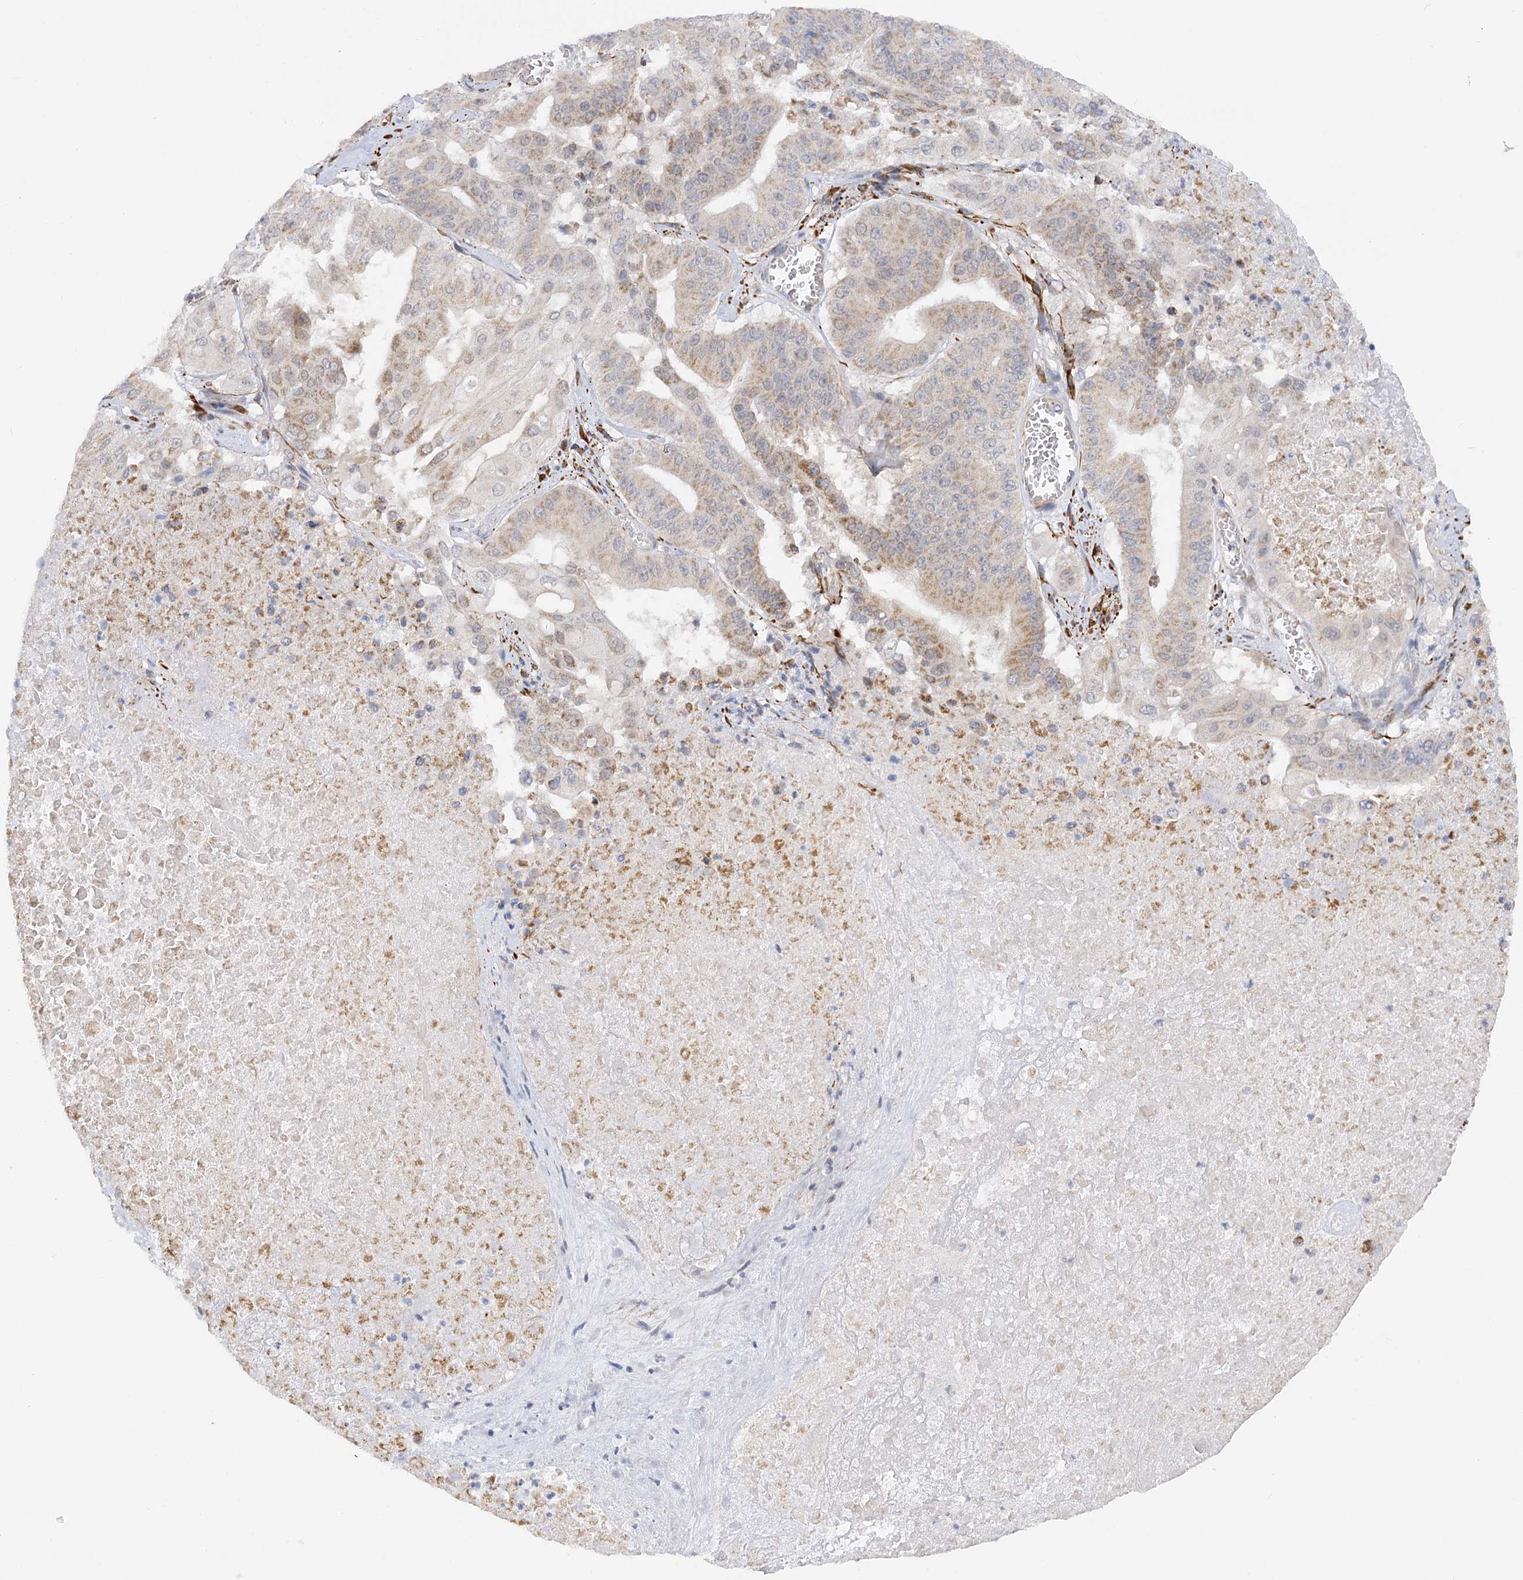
{"staining": {"intensity": "moderate", "quantity": "25%-75%", "location": "cytoplasmic/membranous"}, "tissue": "pancreatic cancer", "cell_type": "Tumor cells", "image_type": "cancer", "snomed": [{"axis": "morphology", "description": "Adenocarcinoma, NOS"}, {"axis": "topography", "description": "Pancreas"}], "caption": "Approximately 25%-75% of tumor cells in pancreatic cancer display moderate cytoplasmic/membranous protein expression as visualized by brown immunohistochemical staining.", "gene": "NELL2", "patient": {"sex": "female", "age": 77}}